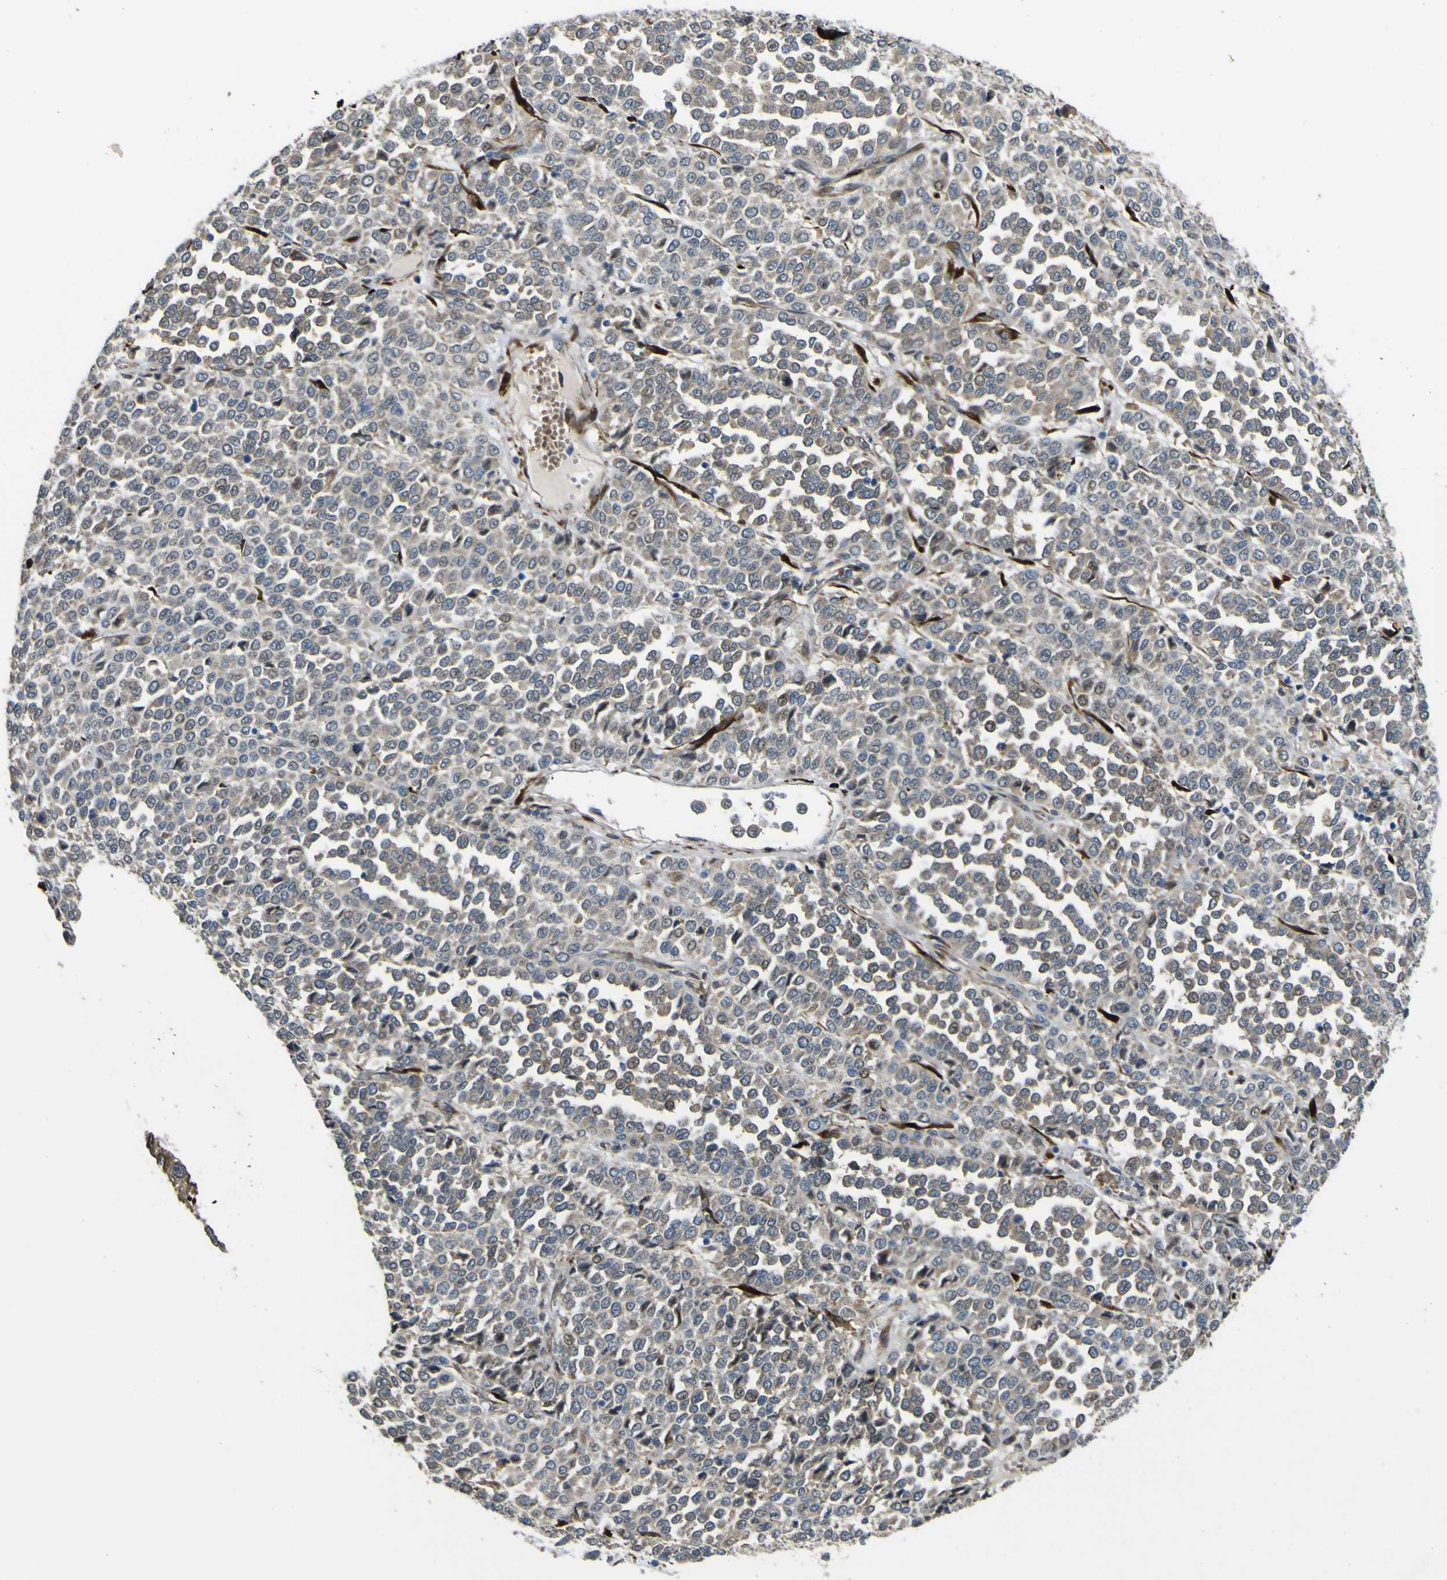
{"staining": {"intensity": "weak", "quantity": ">75%", "location": "cytoplasmic/membranous"}, "tissue": "melanoma", "cell_type": "Tumor cells", "image_type": "cancer", "snomed": [{"axis": "morphology", "description": "Malignant melanoma, Metastatic site"}, {"axis": "topography", "description": "Pancreas"}], "caption": "Tumor cells reveal low levels of weak cytoplasmic/membranous staining in approximately >75% of cells in human malignant melanoma (metastatic site).", "gene": "LBHD1", "patient": {"sex": "female", "age": 30}}